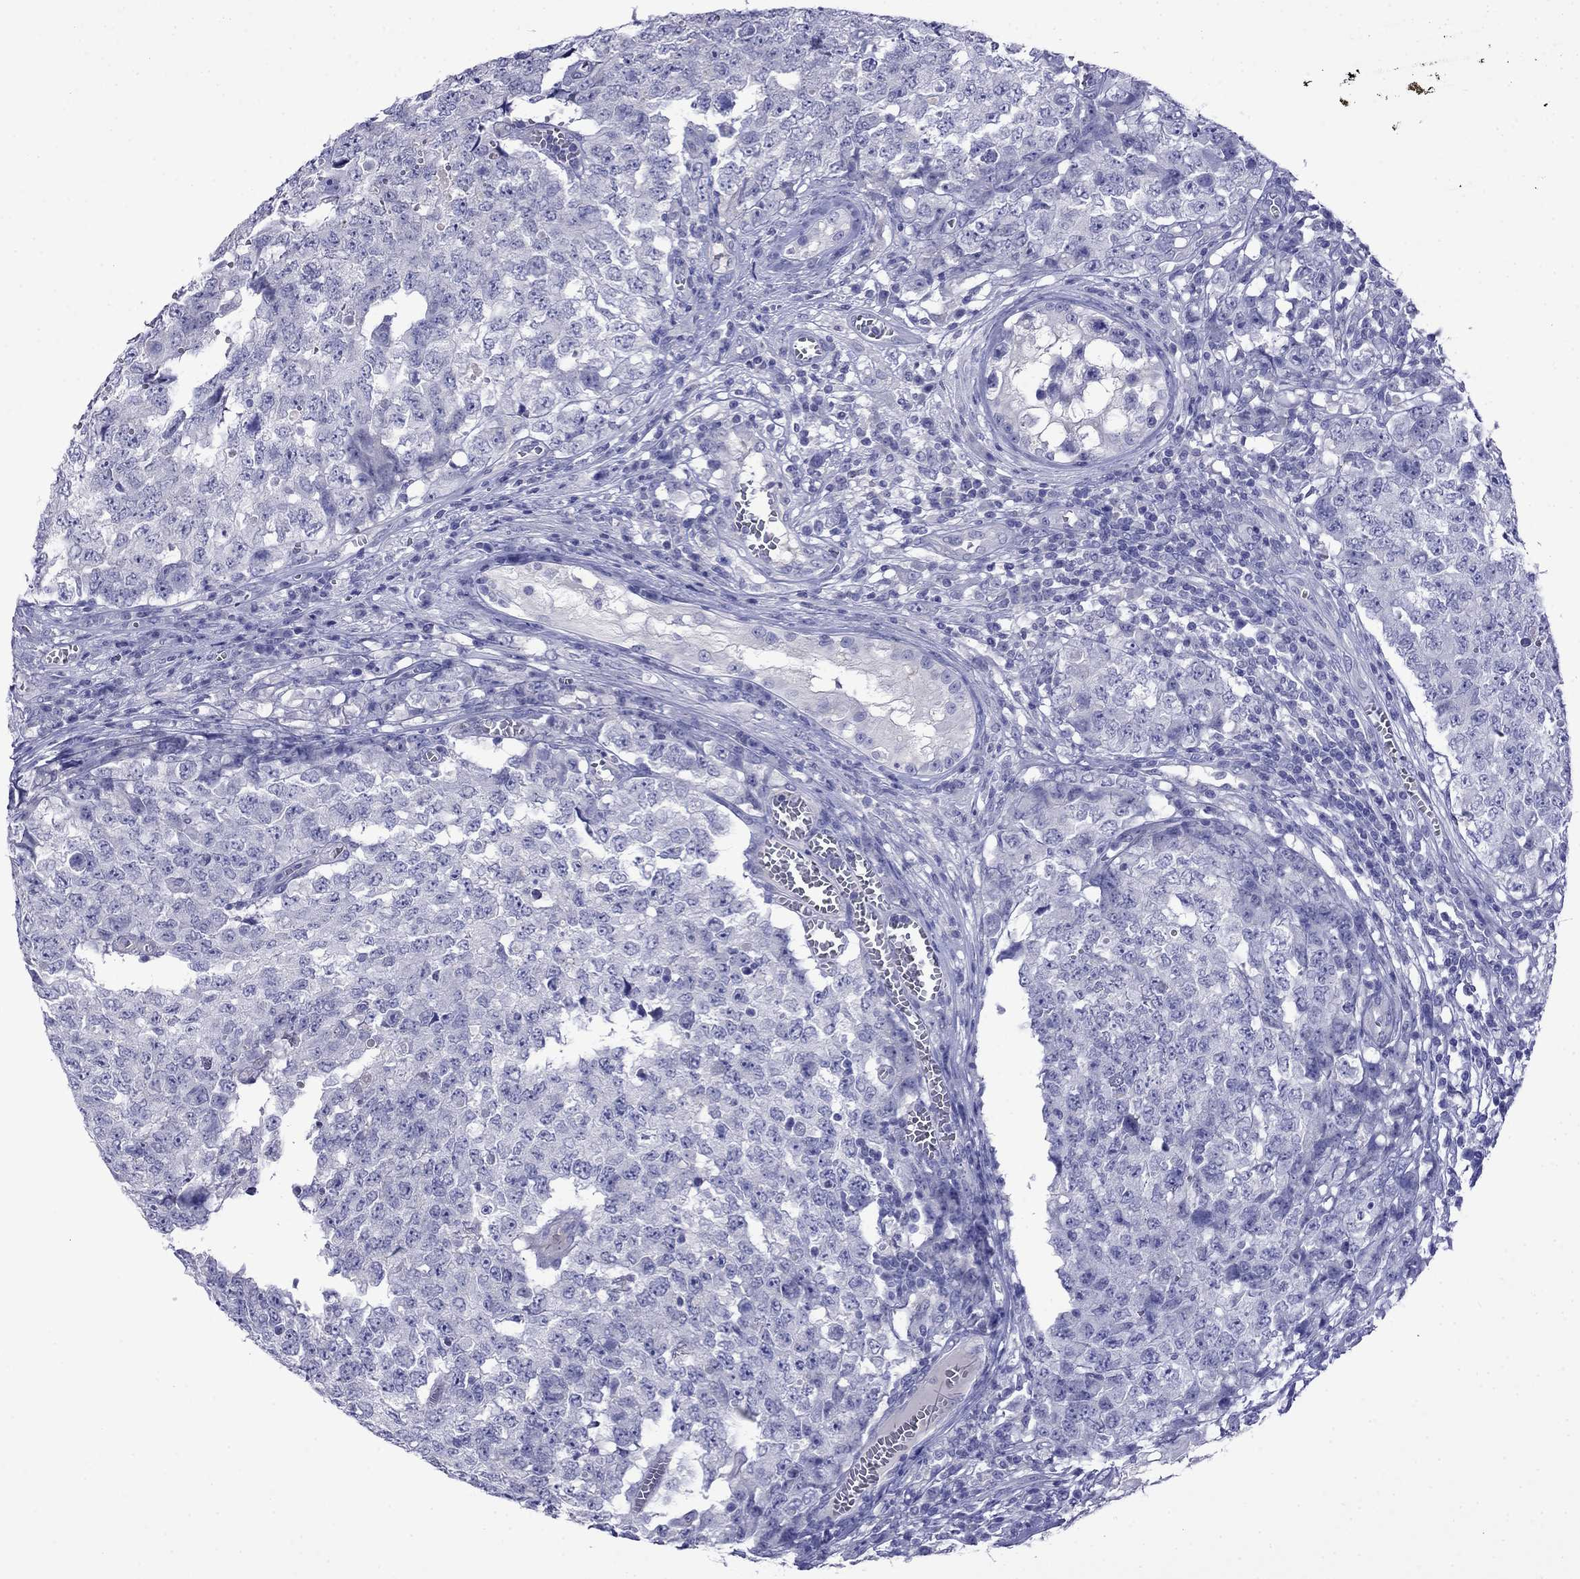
{"staining": {"intensity": "negative", "quantity": "none", "location": "none"}, "tissue": "testis cancer", "cell_type": "Tumor cells", "image_type": "cancer", "snomed": [{"axis": "morphology", "description": "Carcinoma, Embryonal, NOS"}, {"axis": "topography", "description": "Testis"}], "caption": "Tumor cells are negative for protein expression in human testis cancer.", "gene": "MYO15A", "patient": {"sex": "male", "age": 23}}